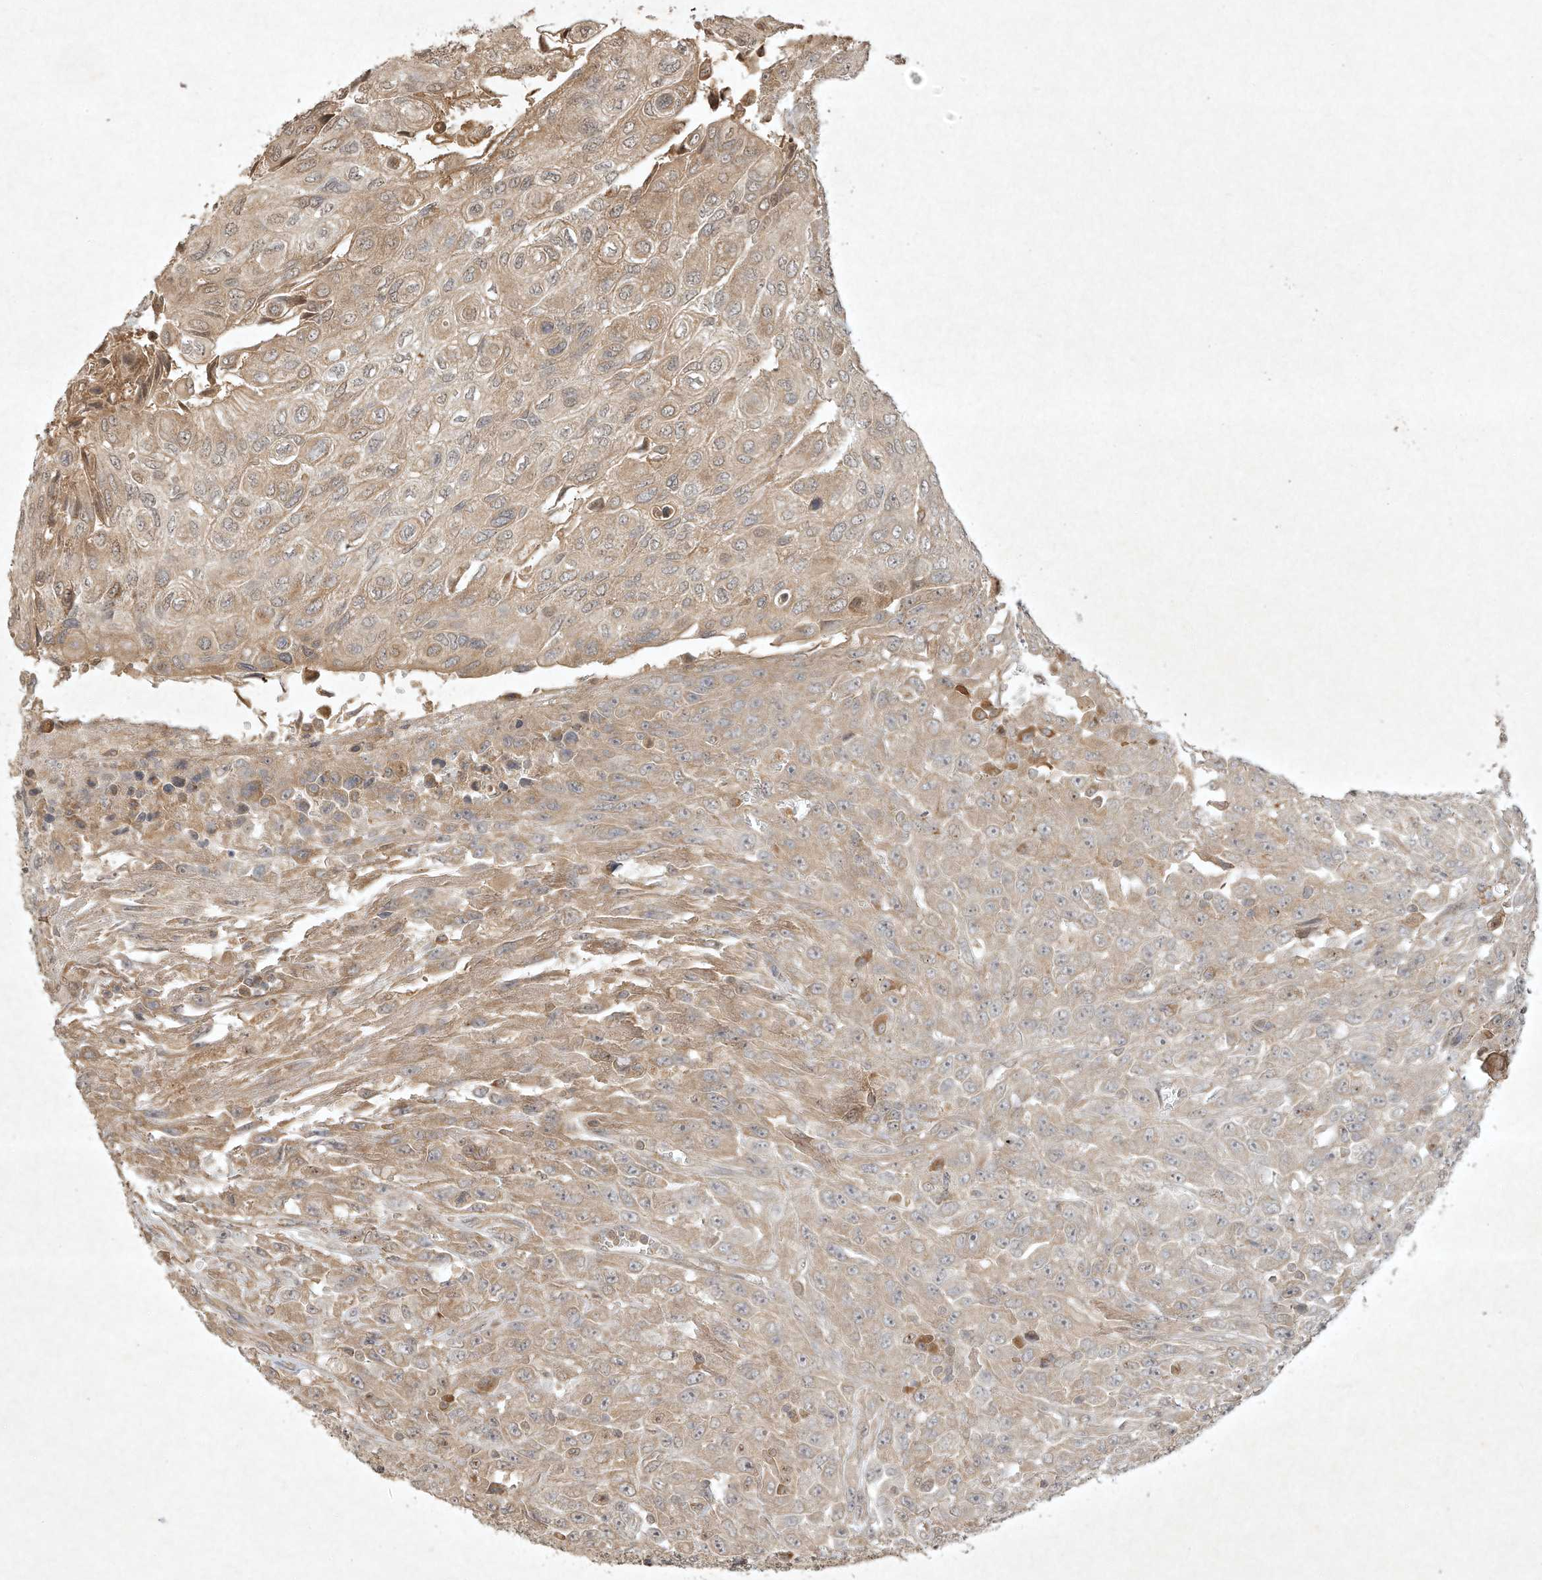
{"staining": {"intensity": "weak", "quantity": "25%-75%", "location": "cytoplasmic/membranous"}, "tissue": "urothelial cancer", "cell_type": "Tumor cells", "image_type": "cancer", "snomed": [{"axis": "morphology", "description": "Urothelial carcinoma, High grade"}, {"axis": "topography", "description": "Urinary bladder"}], "caption": "IHC of human urothelial carcinoma (high-grade) demonstrates low levels of weak cytoplasmic/membranous positivity in approximately 25%-75% of tumor cells. Immunohistochemistry (ihc) stains the protein of interest in brown and the nuclei are stained blue.", "gene": "BTRC", "patient": {"sex": "male", "age": 66}}